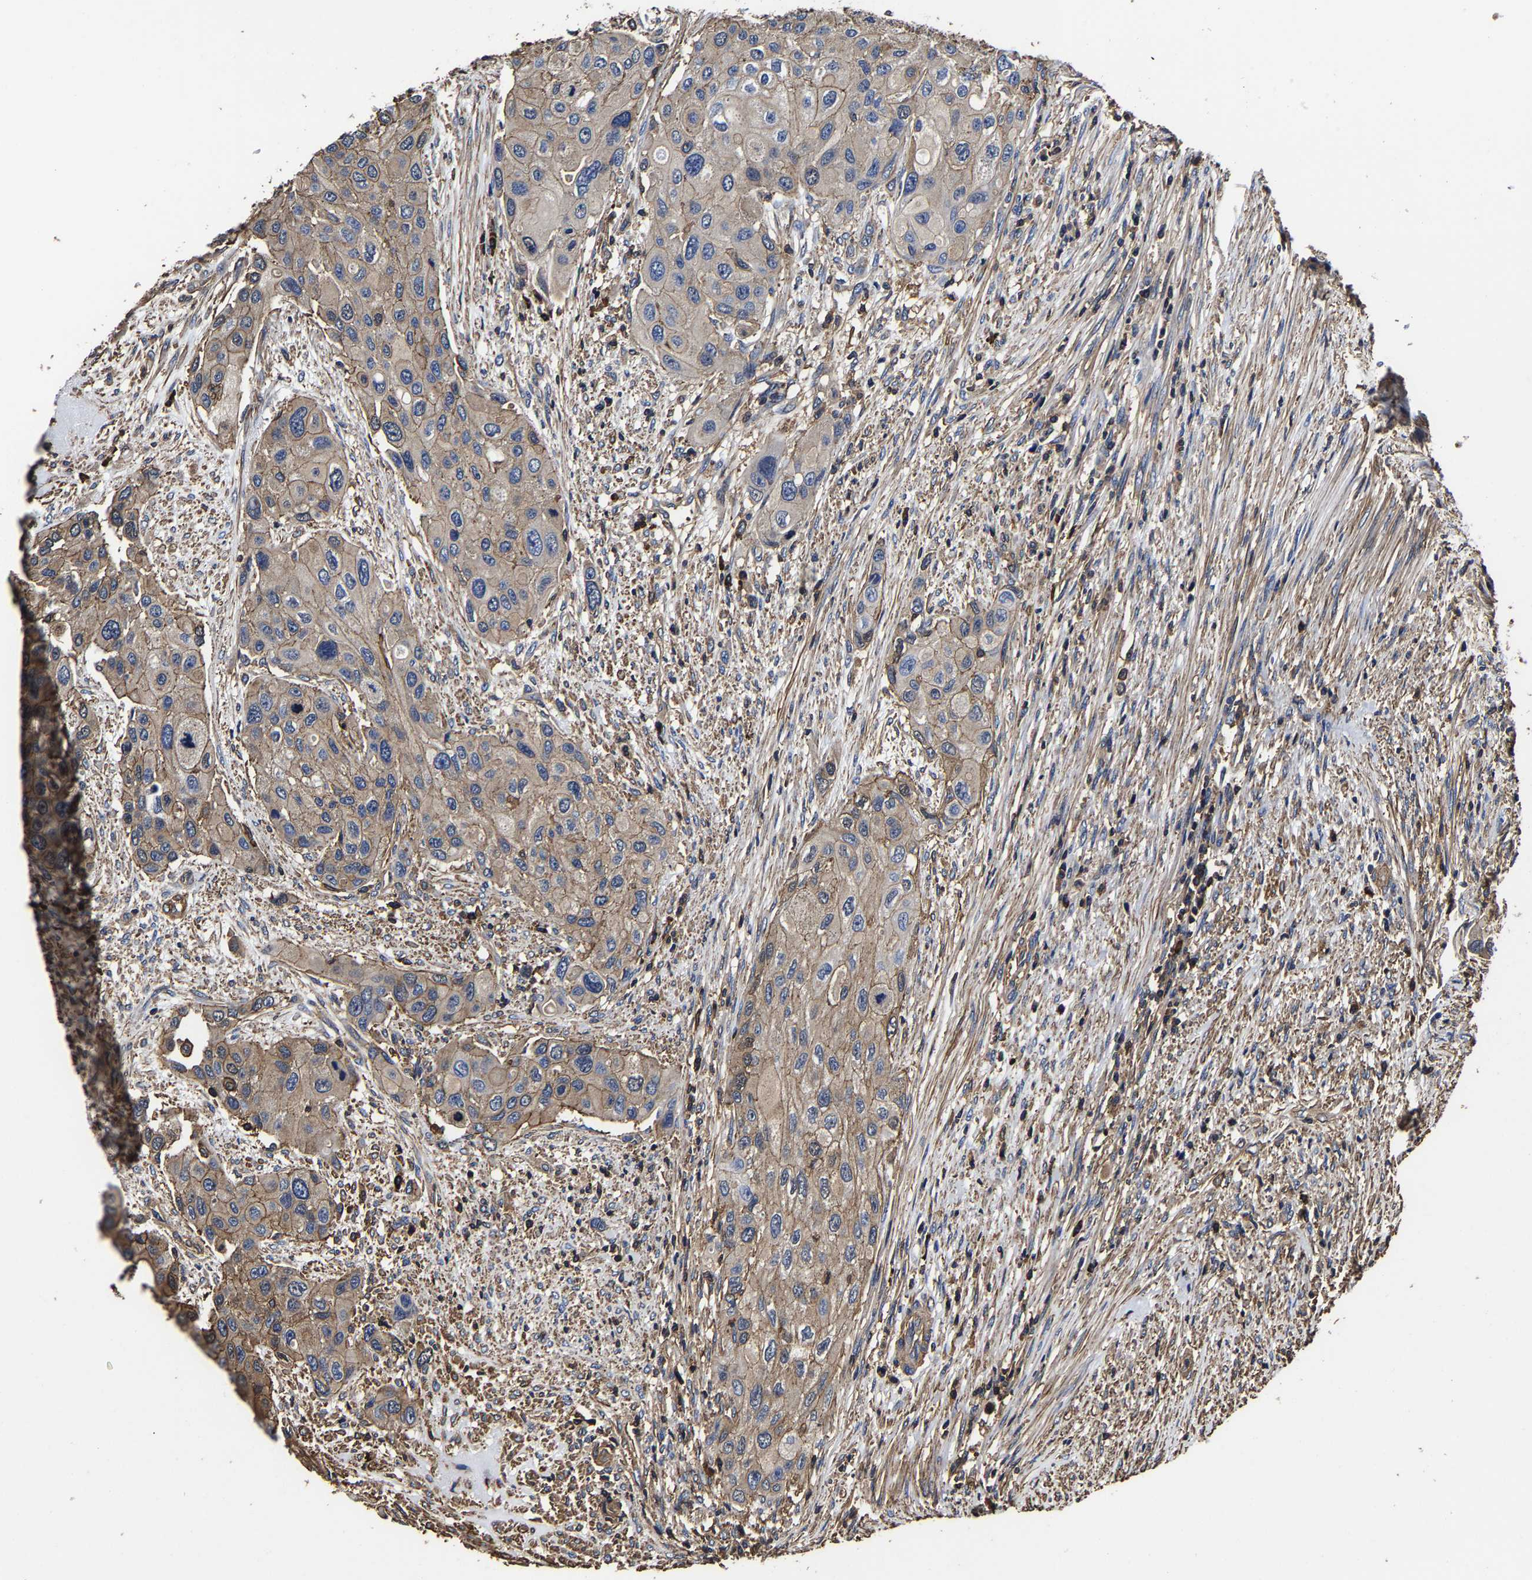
{"staining": {"intensity": "weak", "quantity": ">75%", "location": "cytoplasmic/membranous"}, "tissue": "urothelial cancer", "cell_type": "Tumor cells", "image_type": "cancer", "snomed": [{"axis": "morphology", "description": "Urothelial carcinoma, High grade"}, {"axis": "topography", "description": "Urinary bladder"}], "caption": "Immunohistochemistry of urothelial carcinoma (high-grade) reveals low levels of weak cytoplasmic/membranous staining in approximately >75% of tumor cells. (Brightfield microscopy of DAB IHC at high magnification).", "gene": "SSH3", "patient": {"sex": "female", "age": 56}}